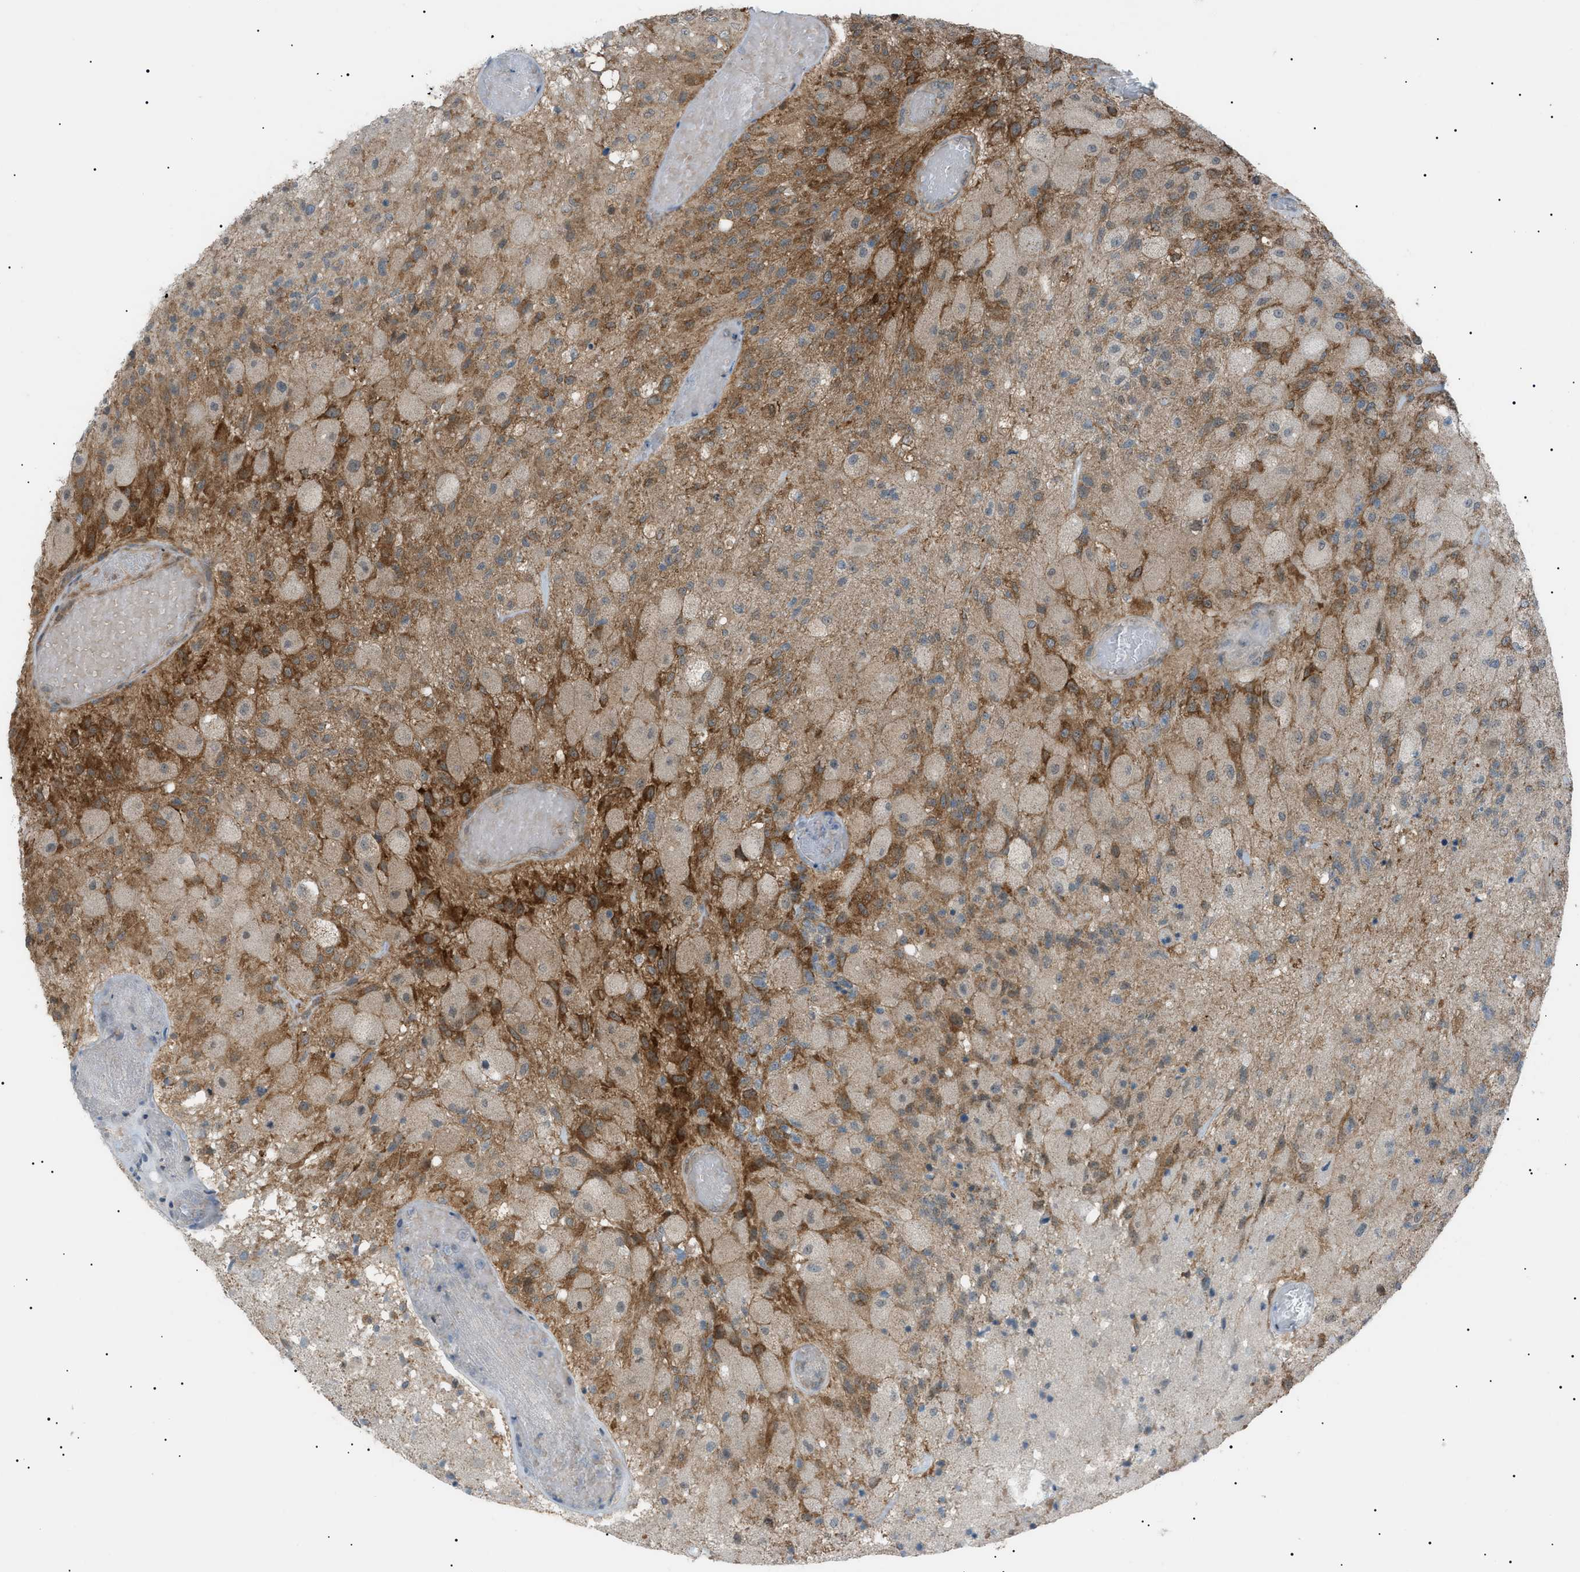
{"staining": {"intensity": "strong", "quantity": "25%-75%", "location": "cytoplasmic/membranous"}, "tissue": "glioma", "cell_type": "Tumor cells", "image_type": "cancer", "snomed": [{"axis": "morphology", "description": "Normal tissue, NOS"}, {"axis": "morphology", "description": "Glioma, malignant, High grade"}, {"axis": "topography", "description": "Cerebral cortex"}], "caption": "A brown stain labels strong cytoplasmic/membranous staining of a protein in glioma tumor cells.", "gene": "LPIN2", "patient": {"sex": "male", "age": 77}}